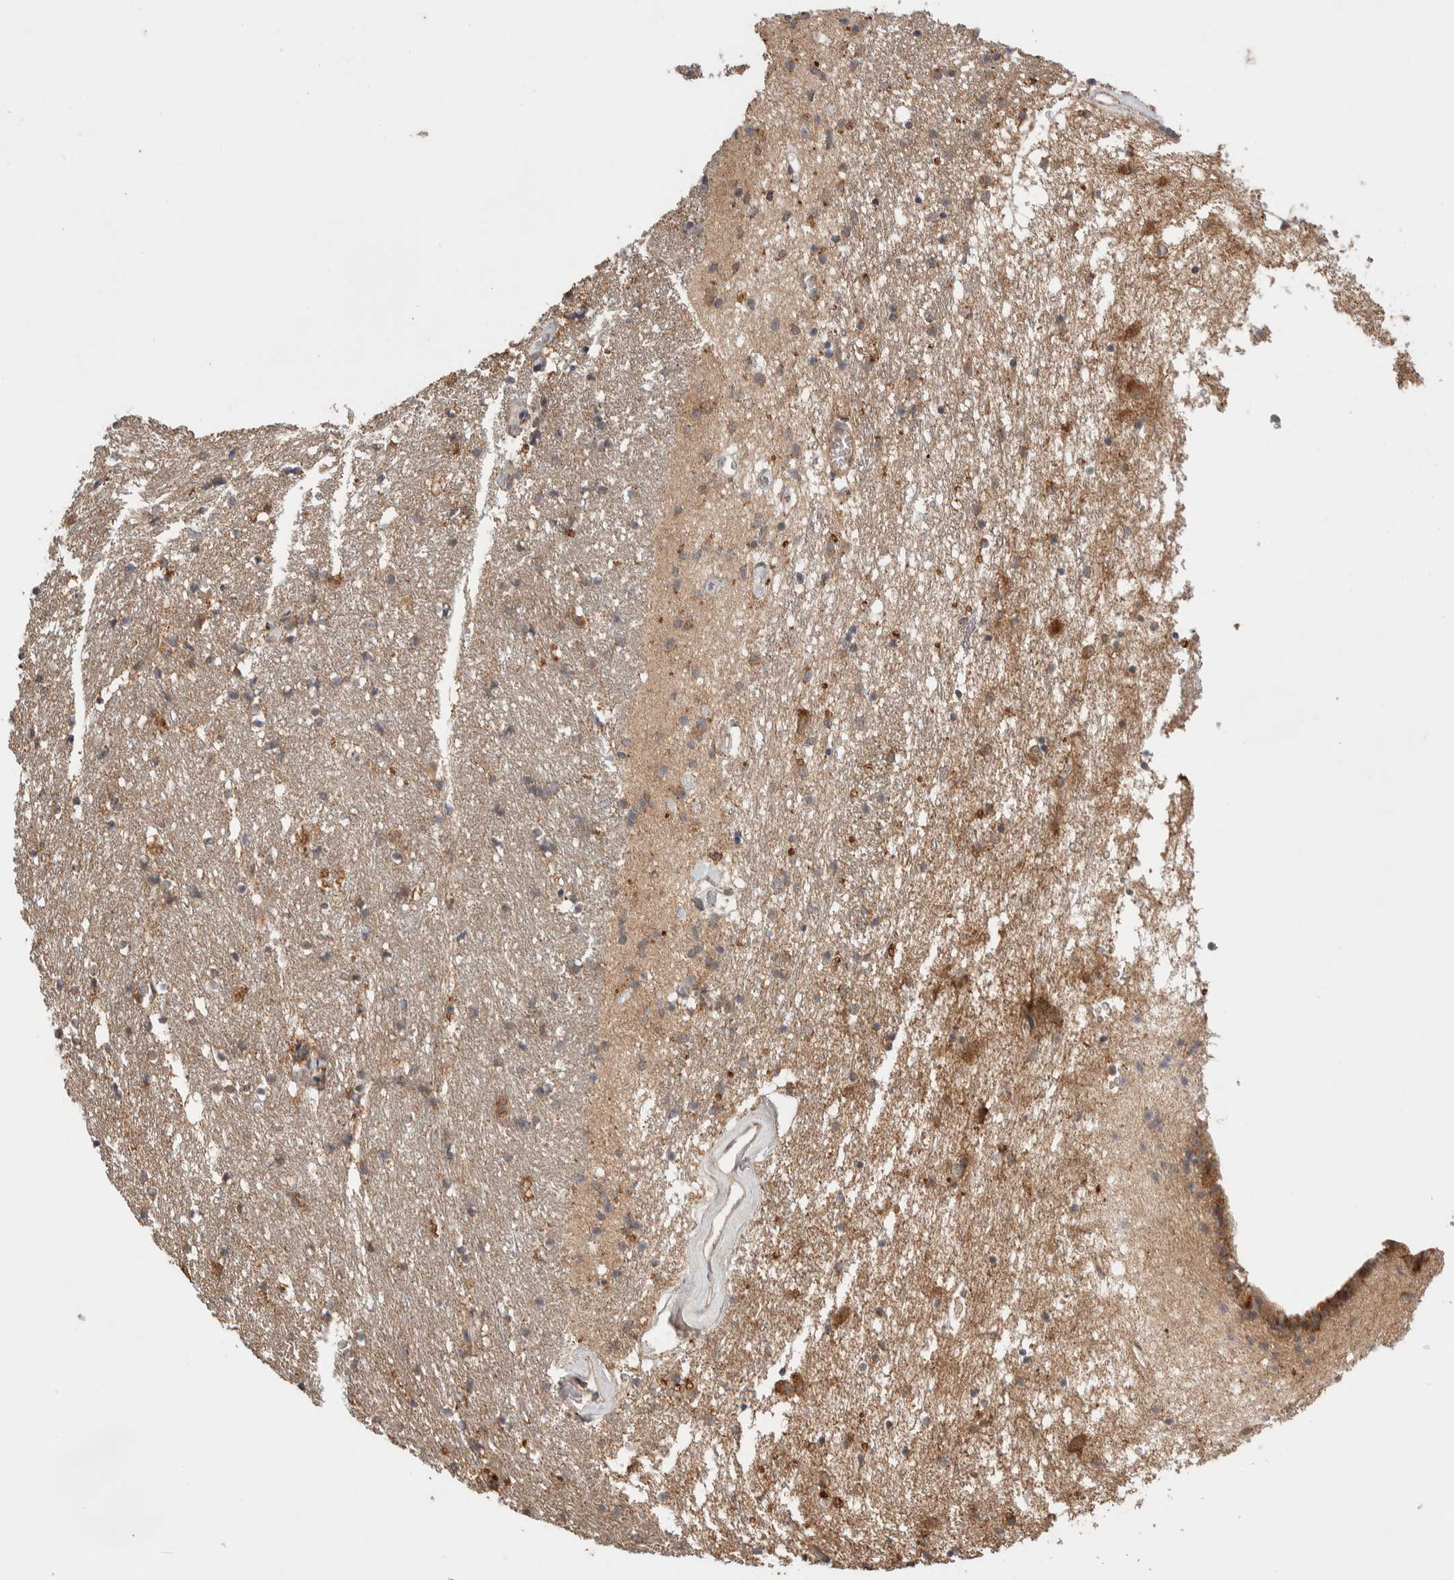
{"staining": {"intensity": "weak", "quantity": "<25%", "location": "cytoplasmic/membranous"}, "tissue": "caudate", "cell_type": "Glial cells", "image_type": "normal", "snomed": [{"axis": "morphology", "description": "Normal tissue, NOS"}, {"axis": "topography", "description": "Lateral ventricle wall"}], "caption": "Immunohistochemical staining of benign human caudate reveals no significant positivity in glial cells.", "gene": "KCNJ5", "patient": {"sex": "female", "age": 54}}